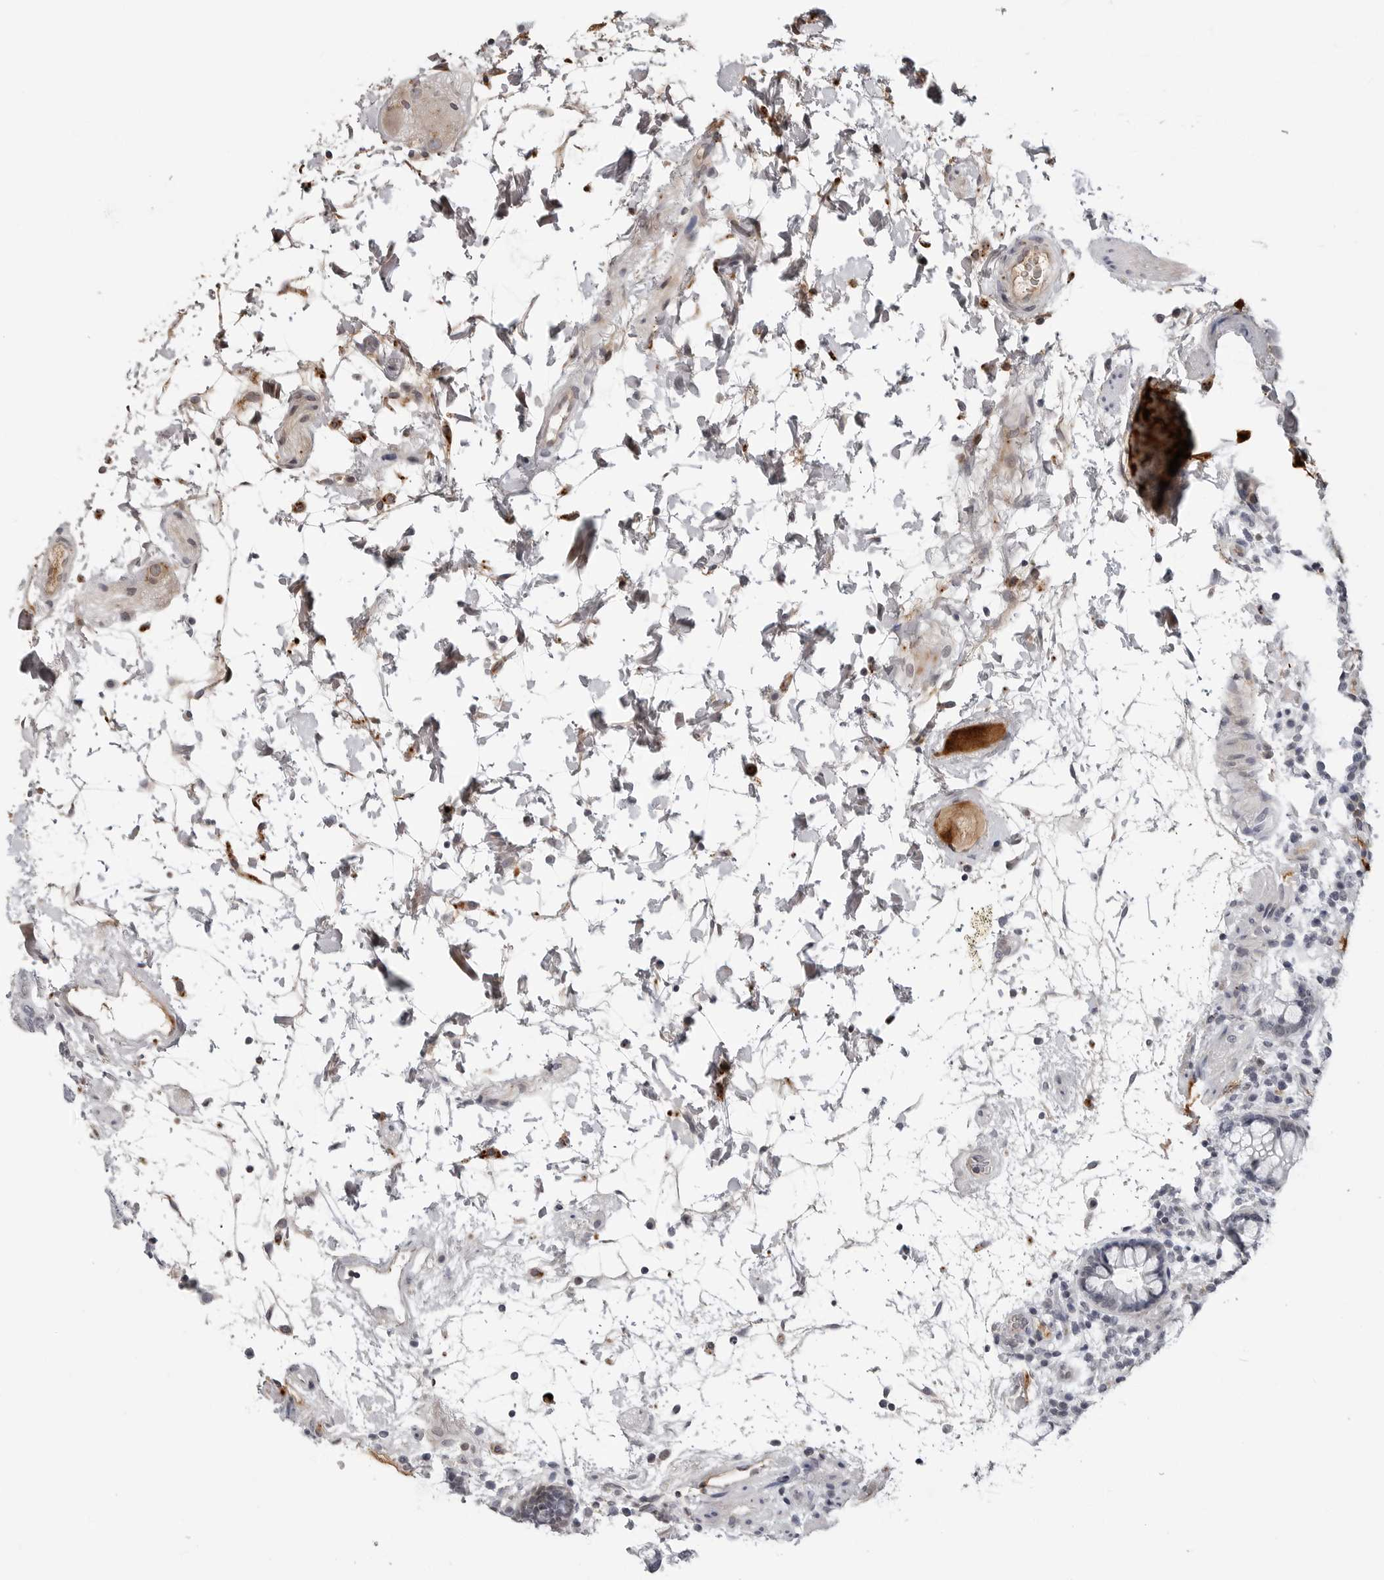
{"staining": {"intensity": "negative", "quantity": "none", "location": "none"}, "tissue": "colon", "cell_type": "Endothelial cells", "image_type": "normal", "snomed": [{"axis": "morphology", "description": "Normal tissue, NOS"}, {"axis": "topography", "description": "Colon"}], "caption": "This is a photomicrograph of immunohistochemistry (IHC) staining of normal colon, which shows no positivity in endothelial cells.", "gene": "CXCR5", "patient": {"sex": "female", "age": 79}}